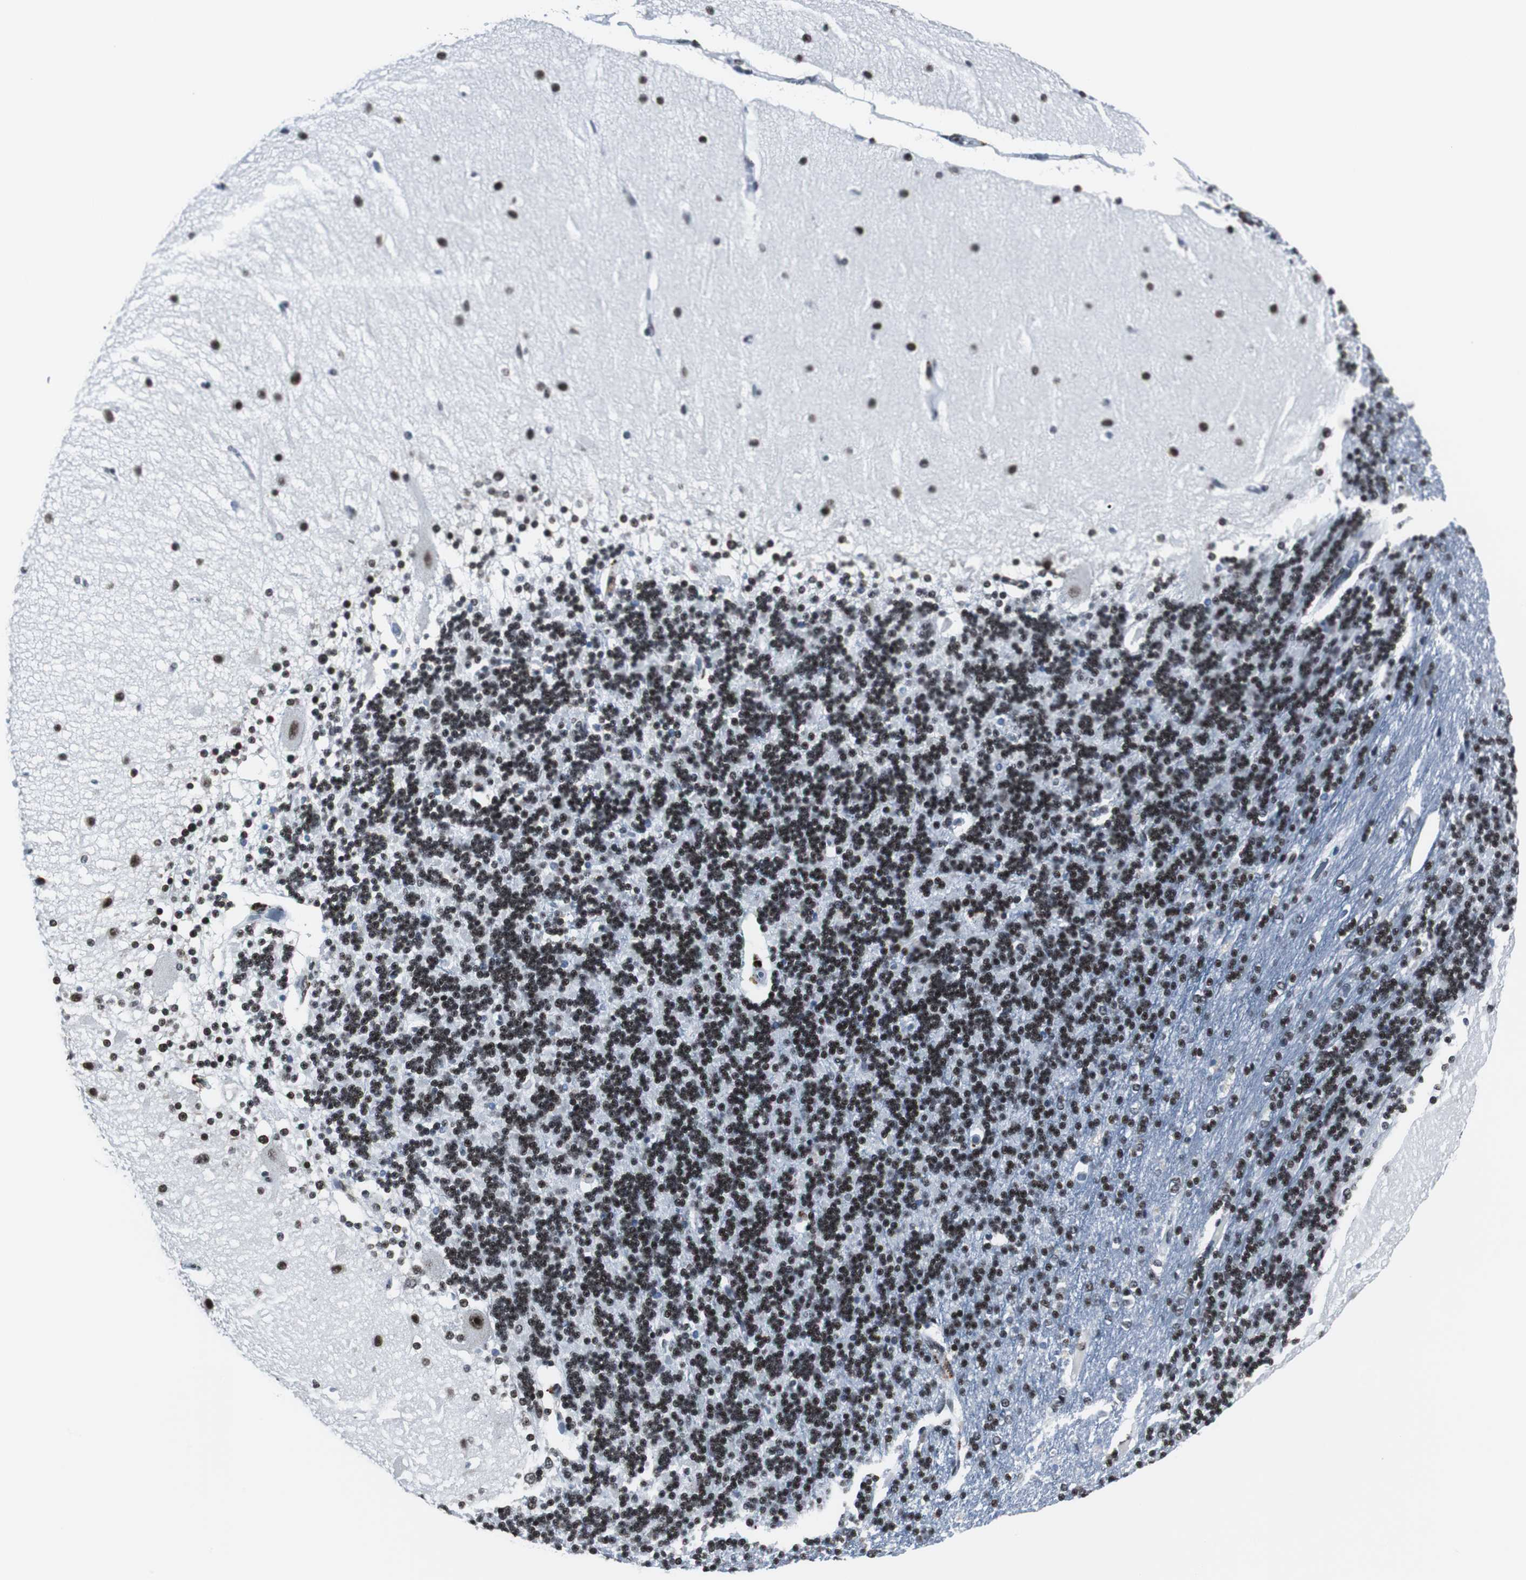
{"staining": {"intensity": "strong", "quantity": ">75%", "location": "nuclear"}, "tissue": "cerebellum", "cell_type": "Cells in granular layer", "image_type": "normal", "snomed": [{"axis": "morphology", "description": "Normal tissue, NOS"}, {"axis": "topography", "description": "Cerebellum"}], "caption": "This is a histology image of immunohistochemistry staining of benign cerebellum, which shows strong expression in the nuclear of cells in granular layer.", "gene": "XRCC1", "patient": {"sex": "female", "age": 54}}